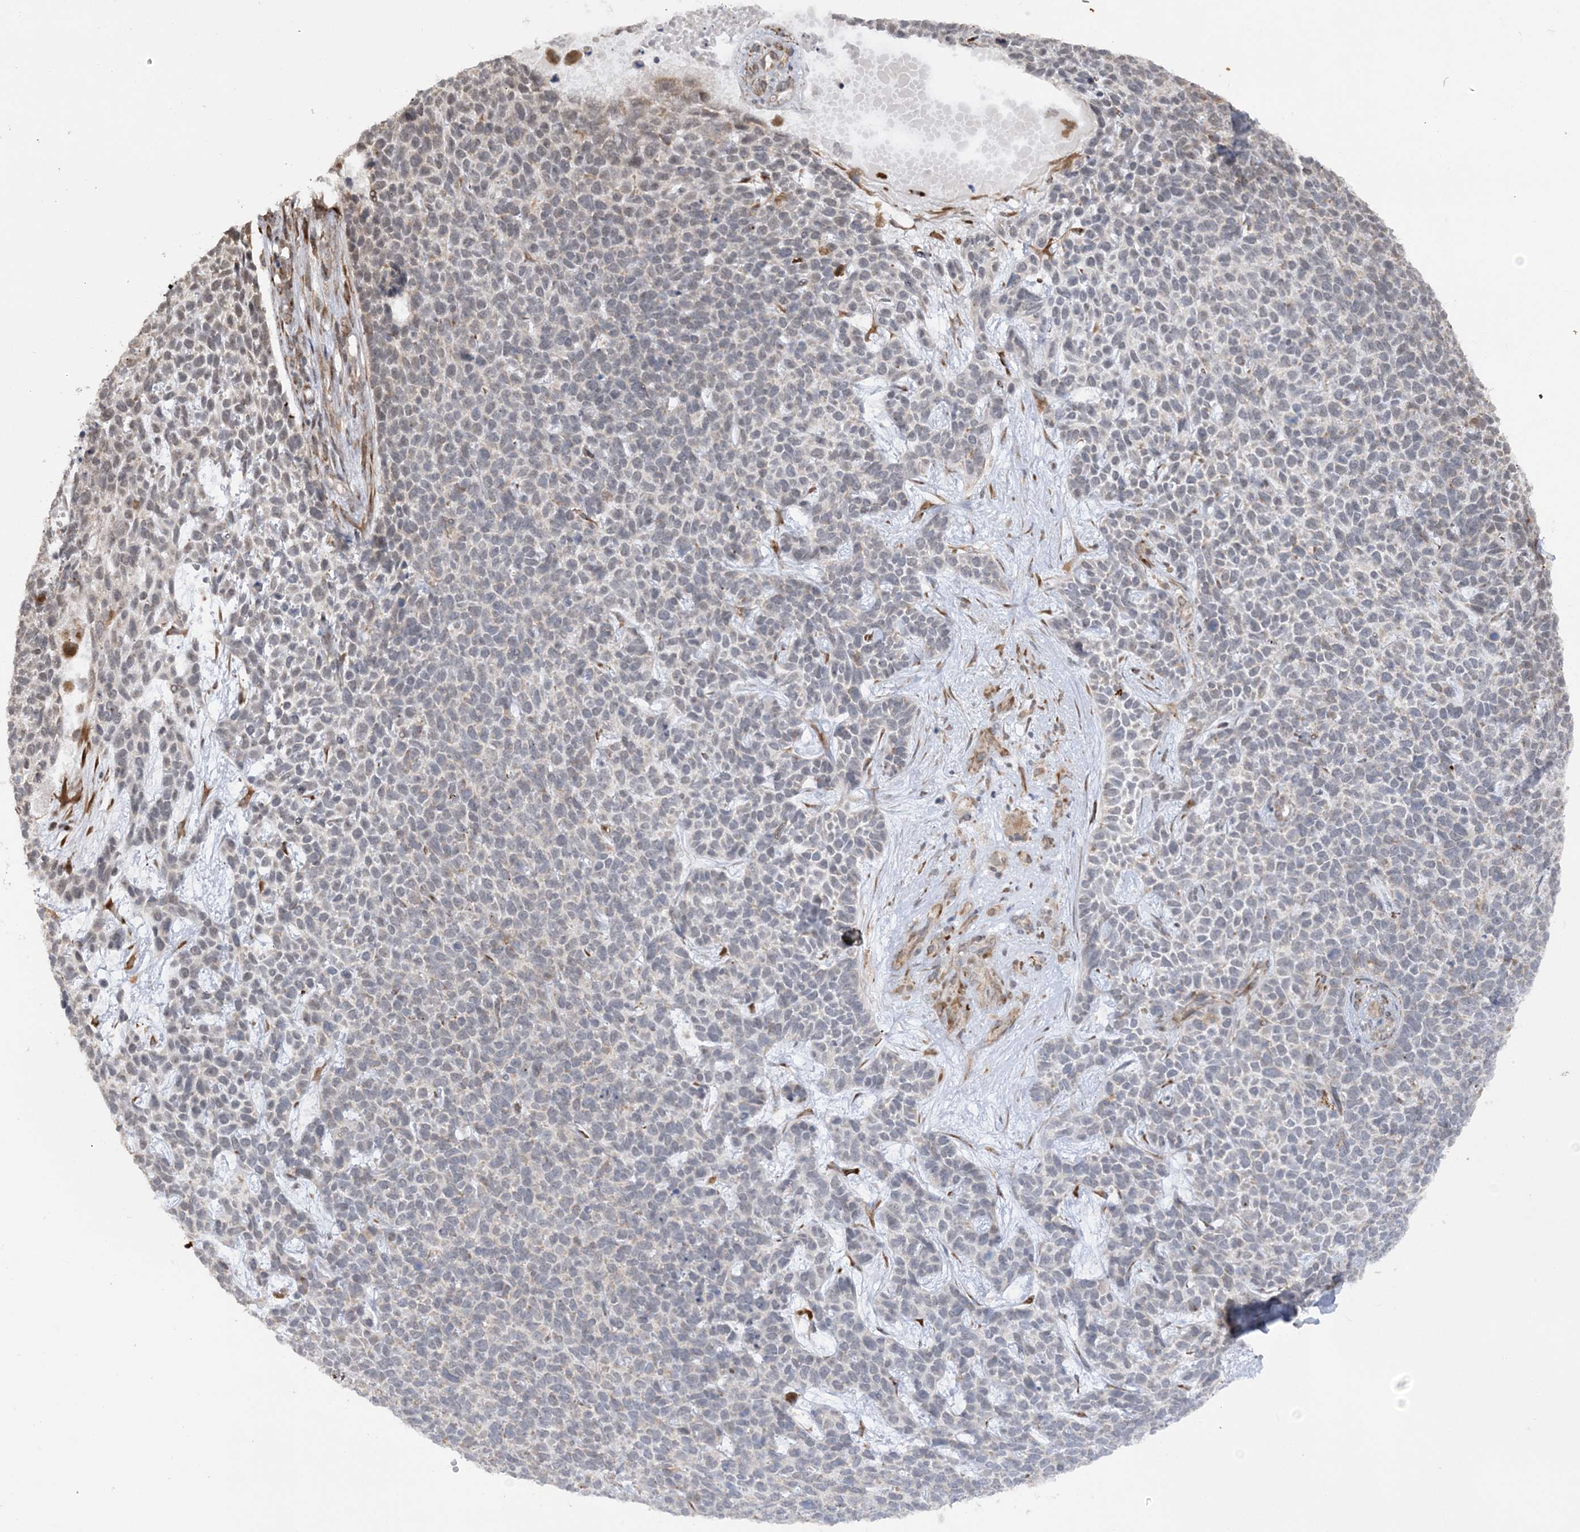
{"staining": {"intensity": "negative", "quantity": "none", "location": "none"}, "tissue": "skin cancer", "cell_type": "Tumor cells", "image_type": "cancer", "snomed": [{"axis": "morphology", "description": "Basal cell carcinoma"}, {"axis": "topography", "description": "Skin"}], "caption": "This micrograph is of skin basal cell carcinoma stained with IHC to label a protein in brown with the nuclei are counter-stained blue. There is no expression in tumor cells.", "gene": "MRPL47", "patient": {"sex": "female", "age": 84}}